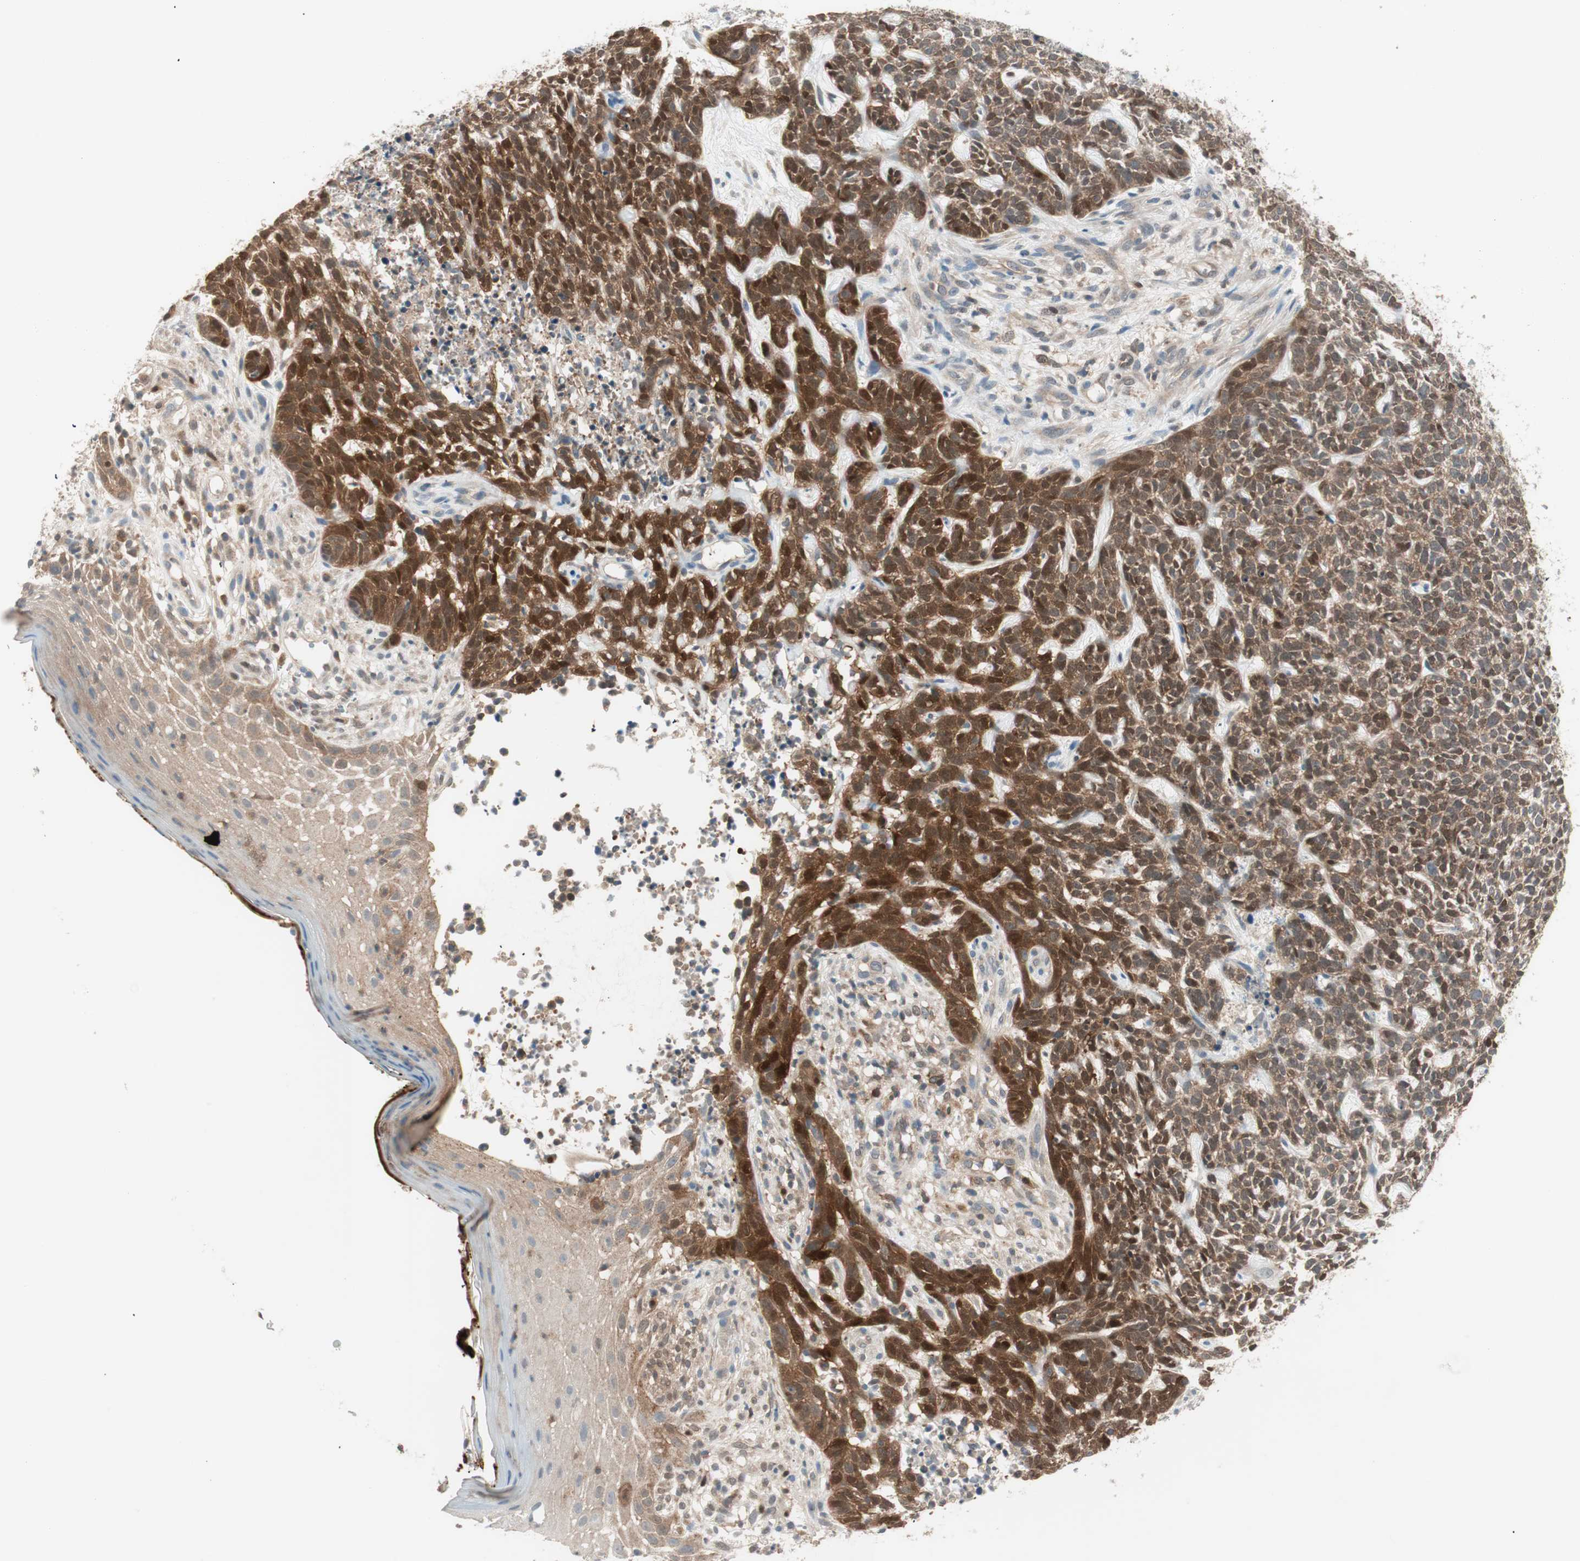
{"staining": {"intensity": "strong", "quantity": ">75%", "location": "cytoplasmic/membranous,nuclear"}, "tissue": "skin cancer", "cell_type": "Tumor cells", "image_type": "cancer", "snomed": [{"axis": "morphology", "description": "Basal cell carcinoma"}, {"axis": "topography", "description": "Skin"}], "caption": "An image showing strong cytoplasmic/membranous and nuclear positivity in about >75% of tumor cells in basal cell carcinoma (skin), as visualized by brown immunohistochemical staining.", "gene": "GALT", "patient": {"sex": "female", "age": 84}}